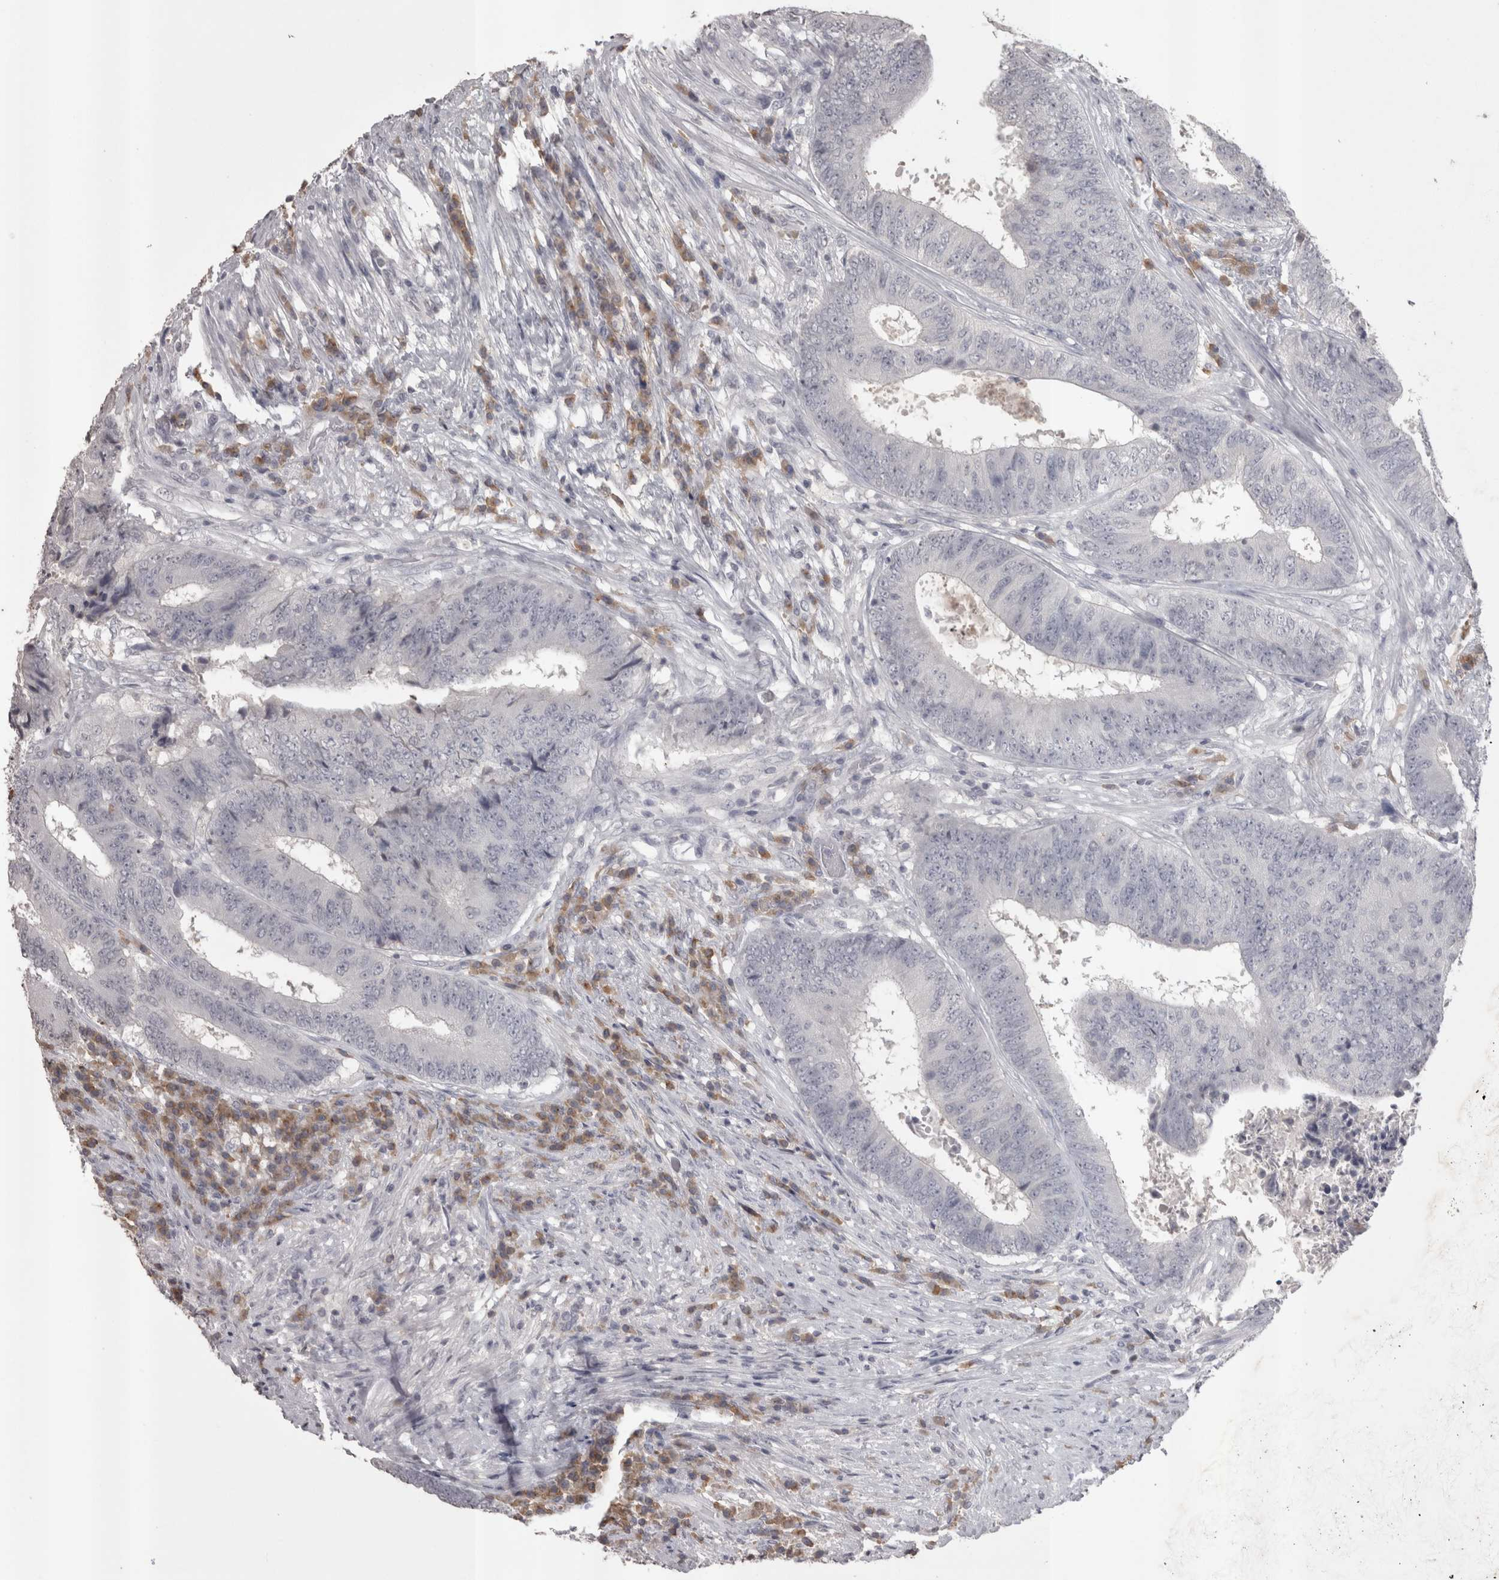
{"staining": {"intensity": "negative", "quantity": "none", "location": "none"}, "tissue": "colorectal cancer", "cell_type": "Tumor cells", "image_type": "cancer", "snomed": [{"axis": "morphology", "description": "Adenocarcinoma, NOS"}, {"axis": "topography", "description": "Rectum"}], "caption": "Tumor cells show no significant protein expression in colorectal adenocarcinoma.", "gene": "LAX1", "patient": {"sex": "male", "age": 72}}